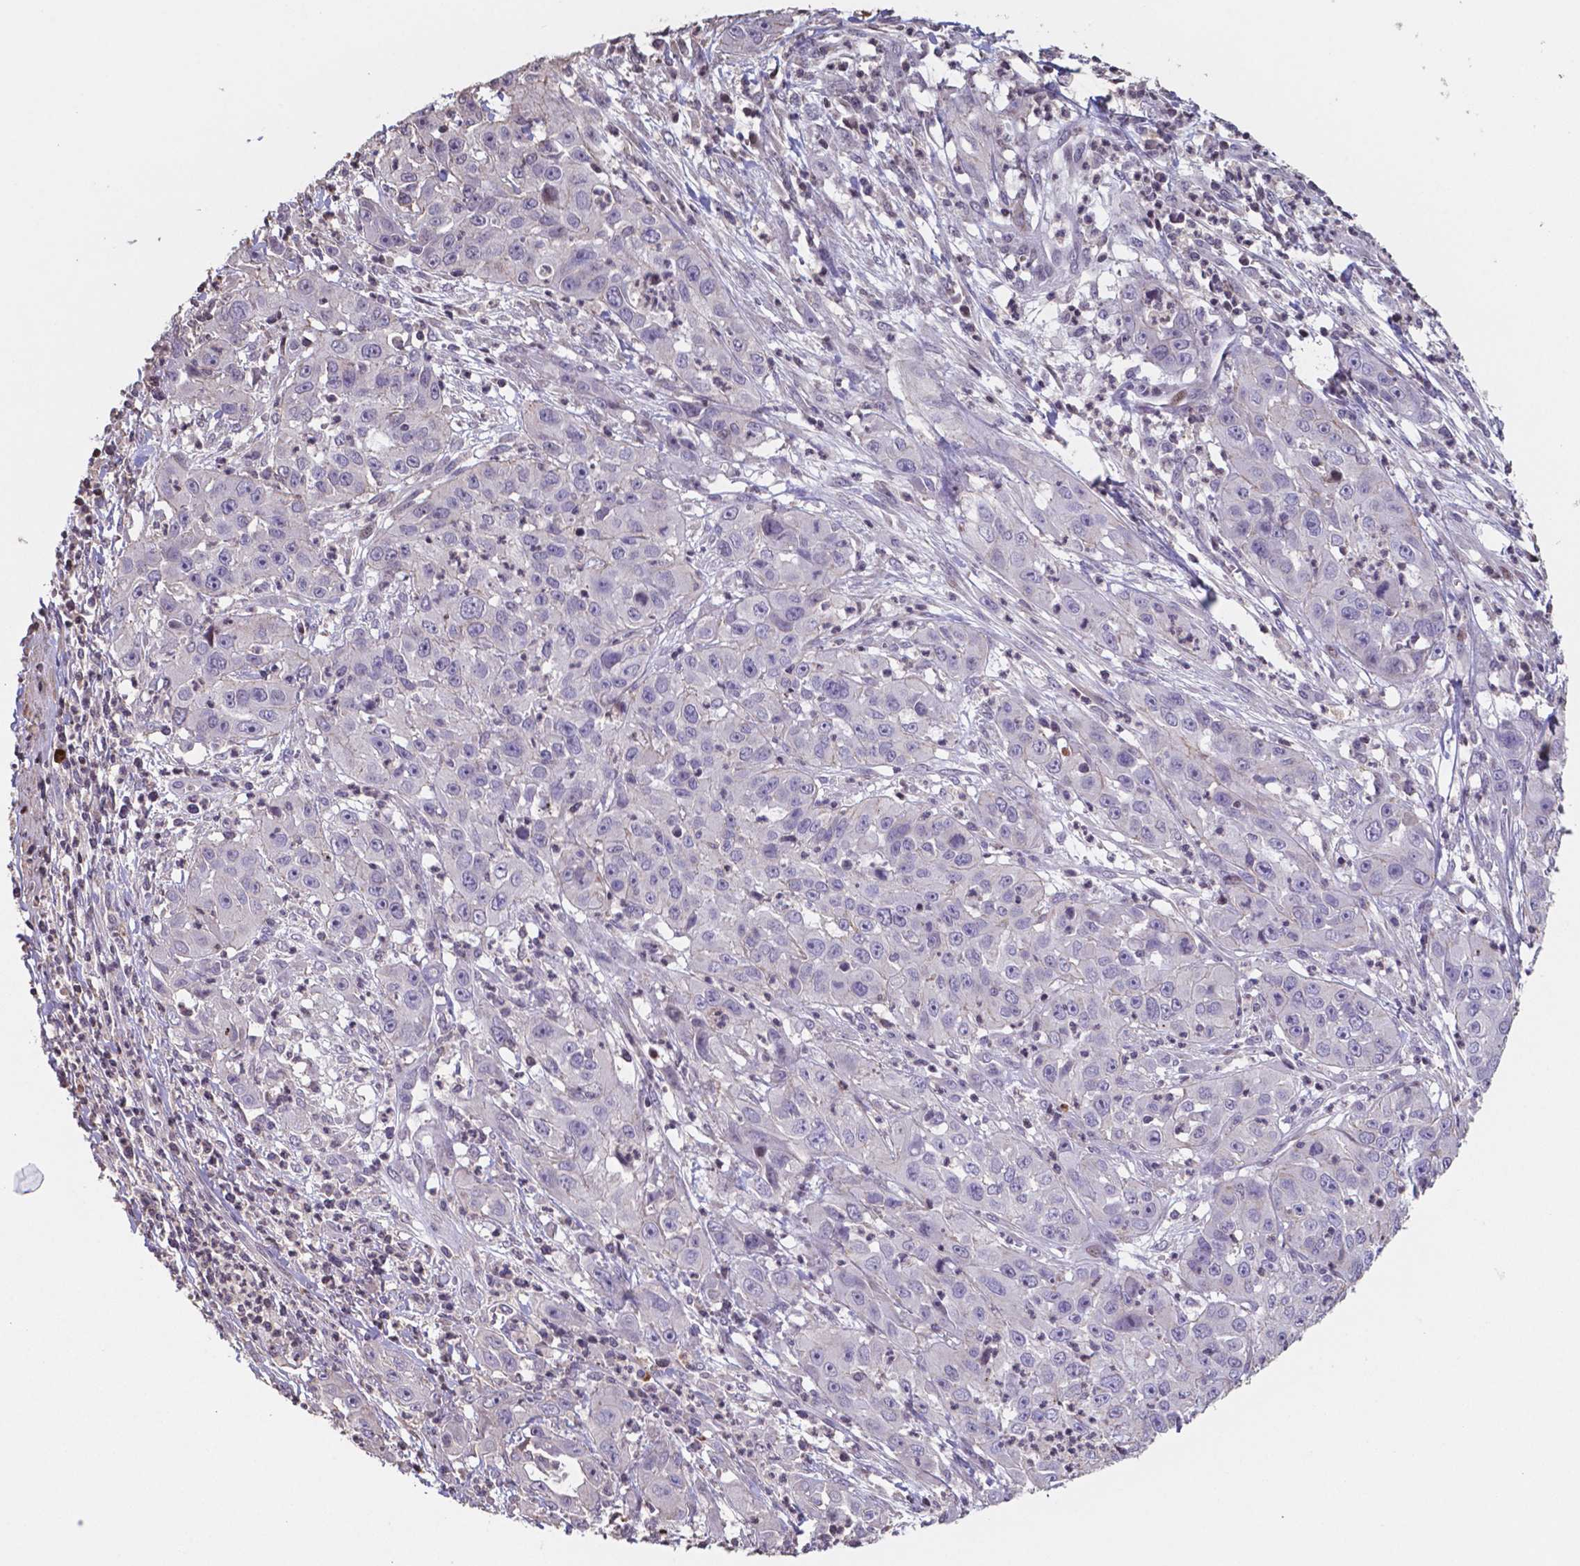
{"staining": {"intensity": "negative", "quantity": "none", "location": "none"}, "tissue": "cervical cancer", "cell_type": "Tumor cells", "image_type": "cancer", "snomed": [{"axis": "morphology", "description": "Squamous cell carcinoma, NOS"}, {"axis": "topography", "description": "Cervix"}], "caption": "There is no significant positivity in tumor cells of cervical cancer.", "gene": "MLC1", "patient": {"sex": "female", "age": 32}}